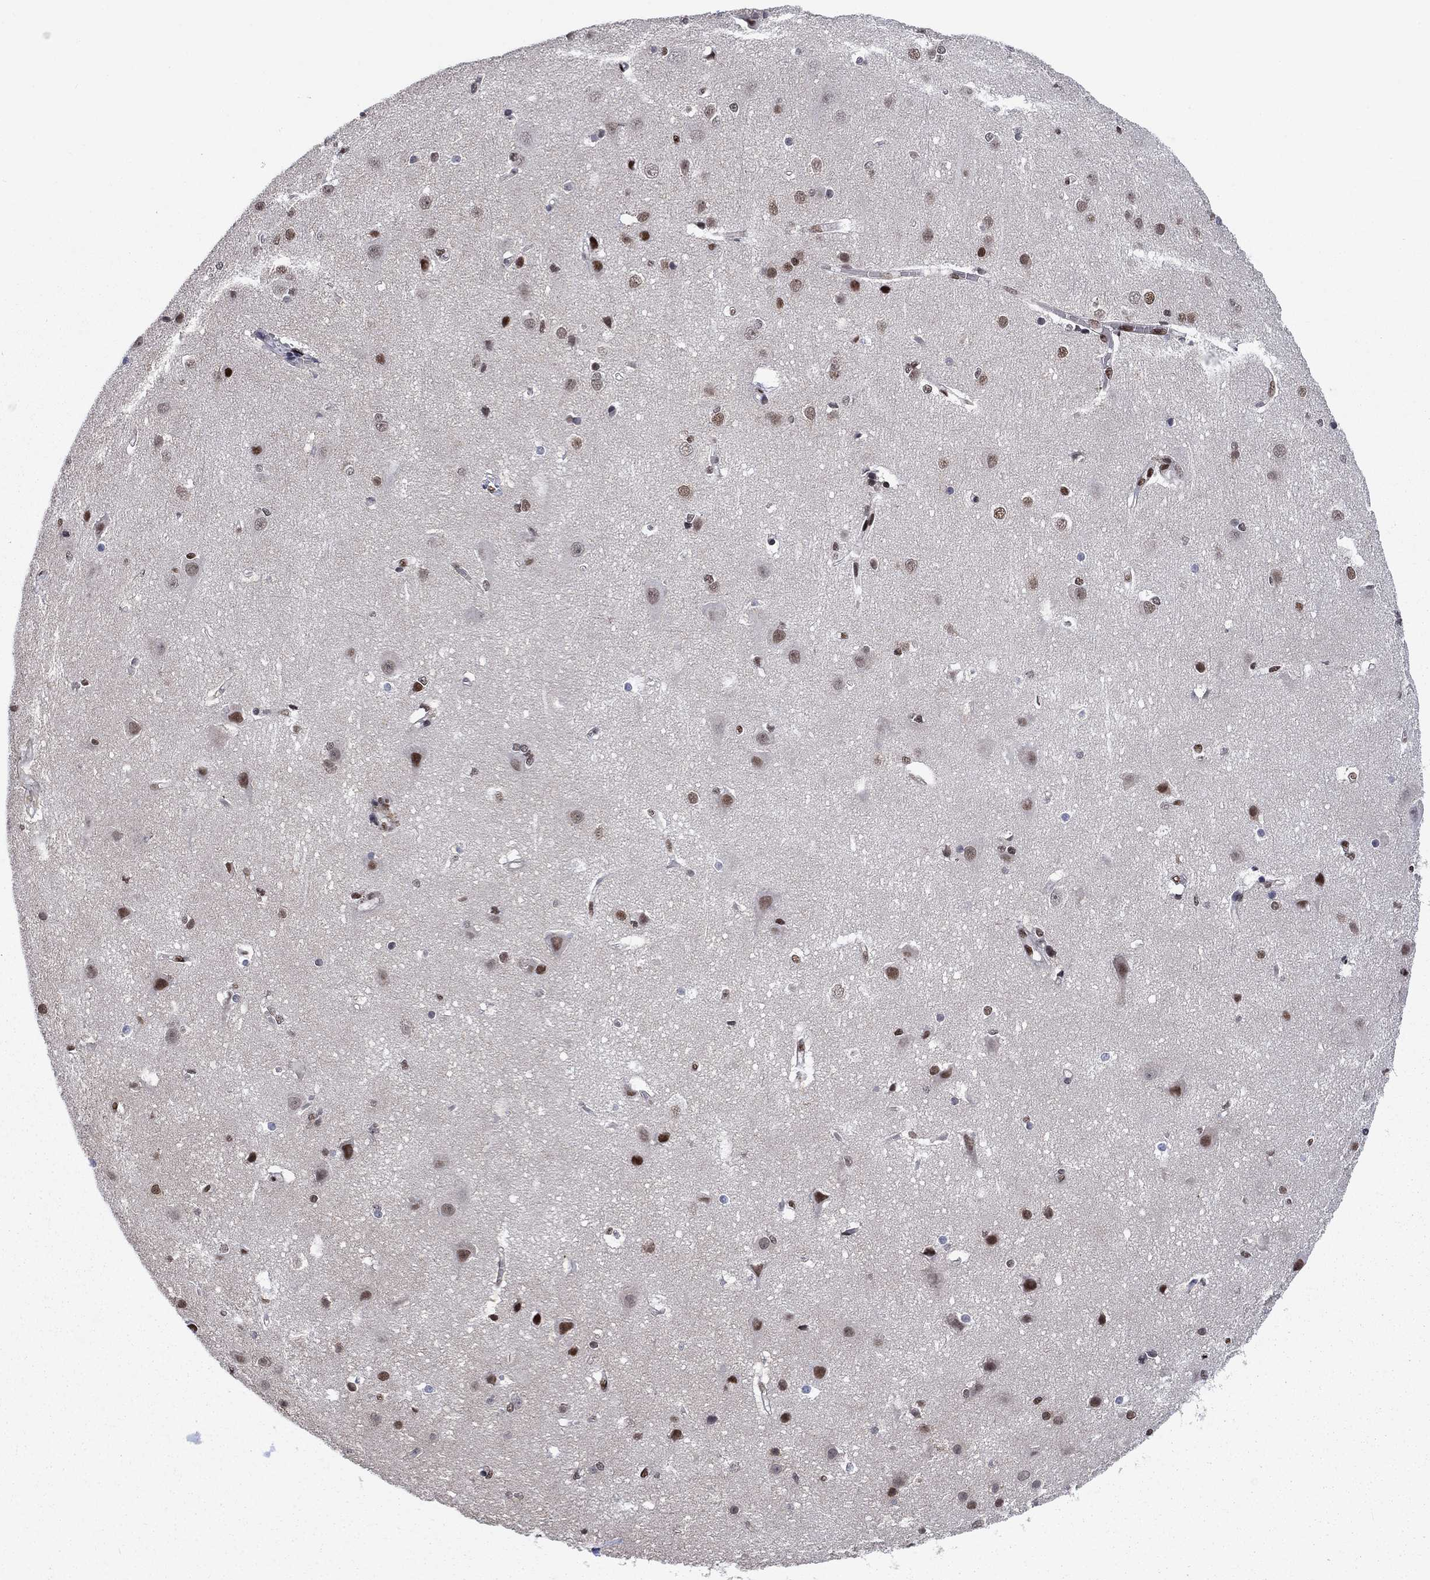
{"staining": {"intensity": "moderate", "quantity": "25%-75%", "location": "nuclear"}, "tissue": "cerebral cortex", "cell_type": "Endothelial cells", "image_type": "normal", "snomed": [{"axis": "morphology", "description": "Normal tissue, NOS"}, {"axis": "topography", "description": "Cerebral cortex"}], "caption": "Immunohistochemistry (DAB) staining of normal cerebral cortex exhibits moderate nuclear protein positivity in about 25%-75% of endothelial cells.", "gene": "RPRD1B", "patient": {"sex": "male", "age": 37}}